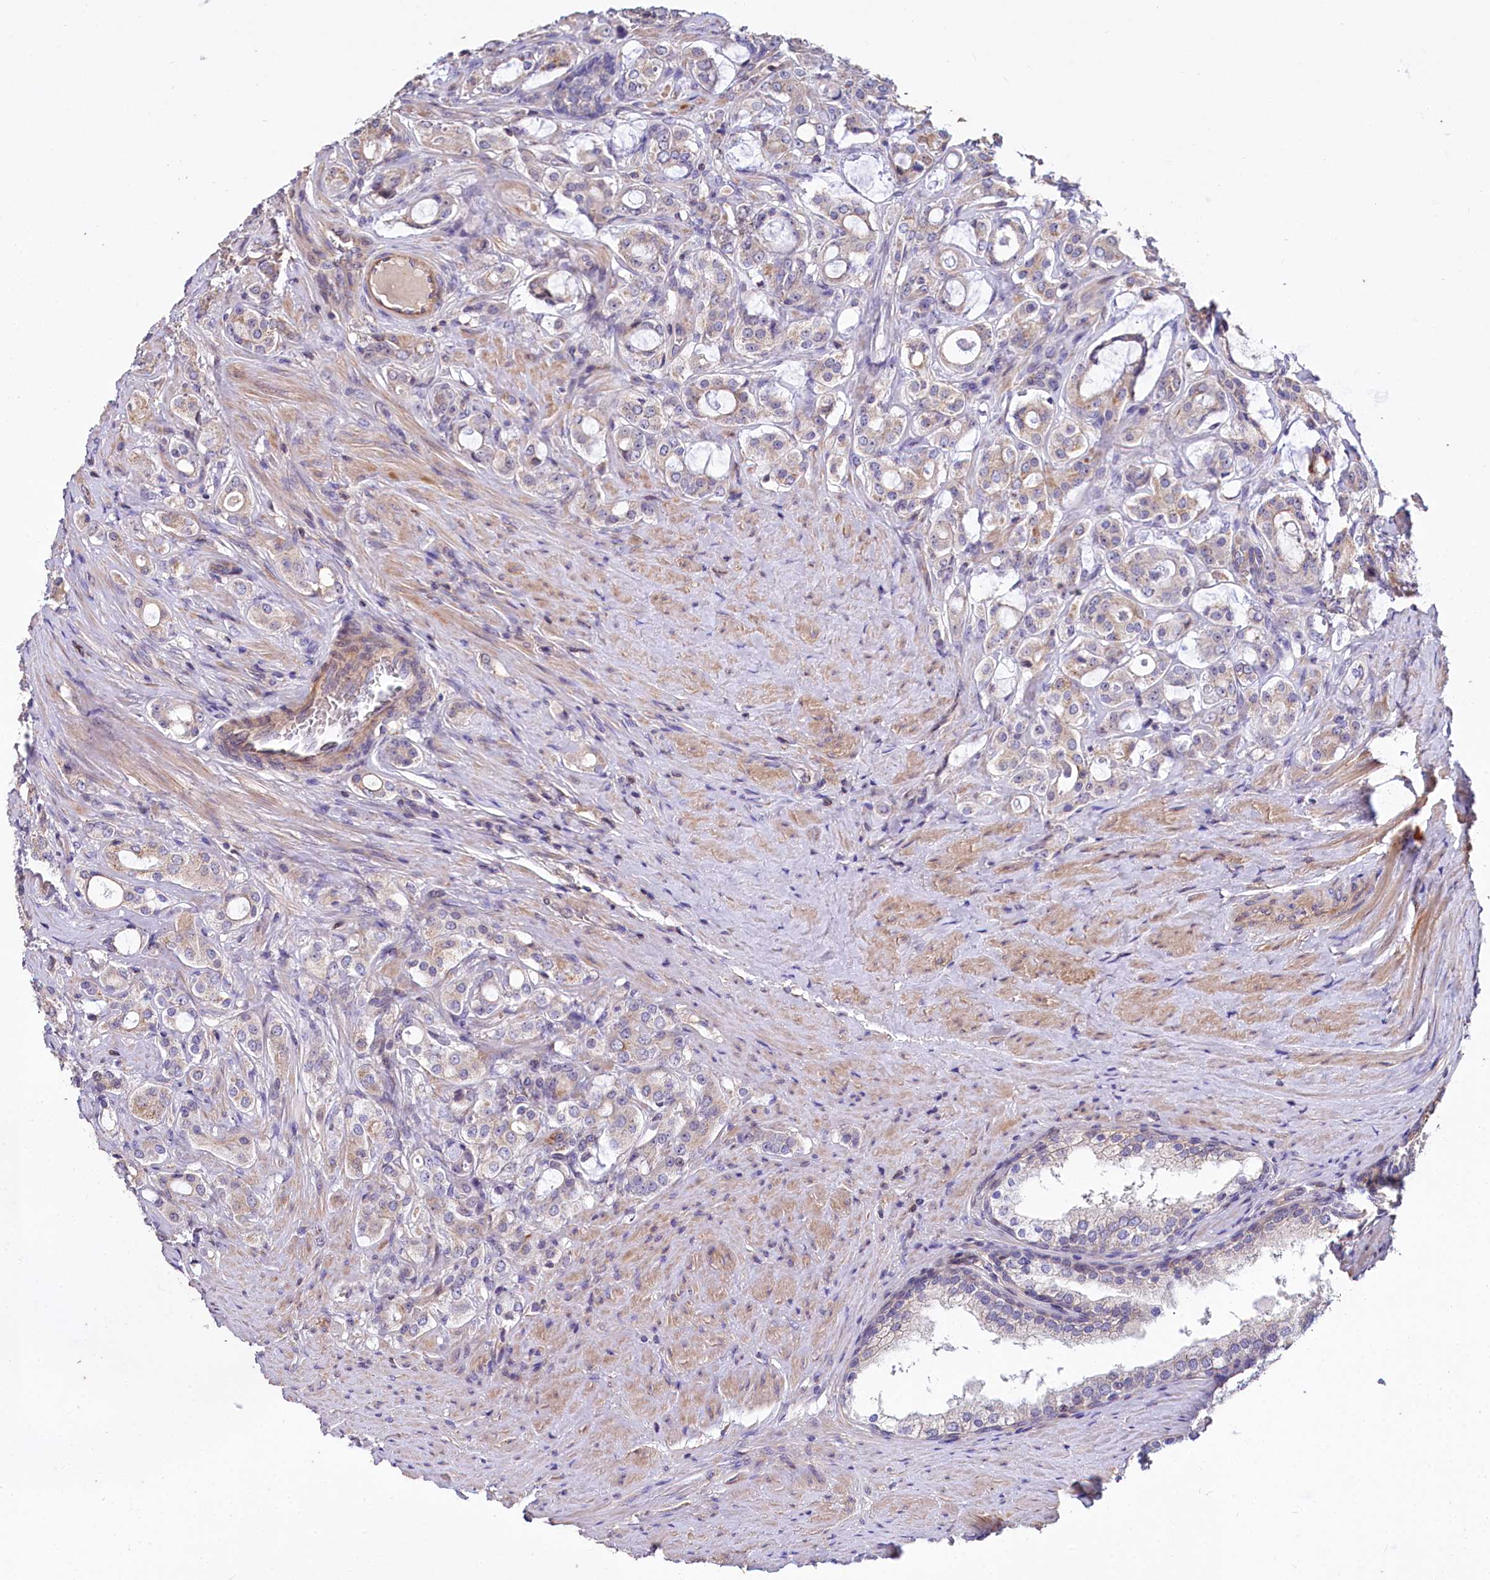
{"staining": {"intensity": "moderate", "quantity": "<25%", "location": "cytoplasmic/membranous"}, "tissue": "prostate cancer", "cell_type": "Tumor cells", "image_type": "cancer", "snomed": [{"axis": "morphology", "description": "Adenocarcinoma, High grade"}, {"axis": "topography", "description": "Prostate"}], "caption": "Immunohistochemistry (IHC) photomicrograph of human high-grade adenocarcinoma (prostate) stained for a protein (brown), which reveals low levels of moderate cytoplasmic/membranous staining in approximately <25% of tumor cells.", "gene": "RPUSD3", "patient": {"sex": "male", "age": 63}}